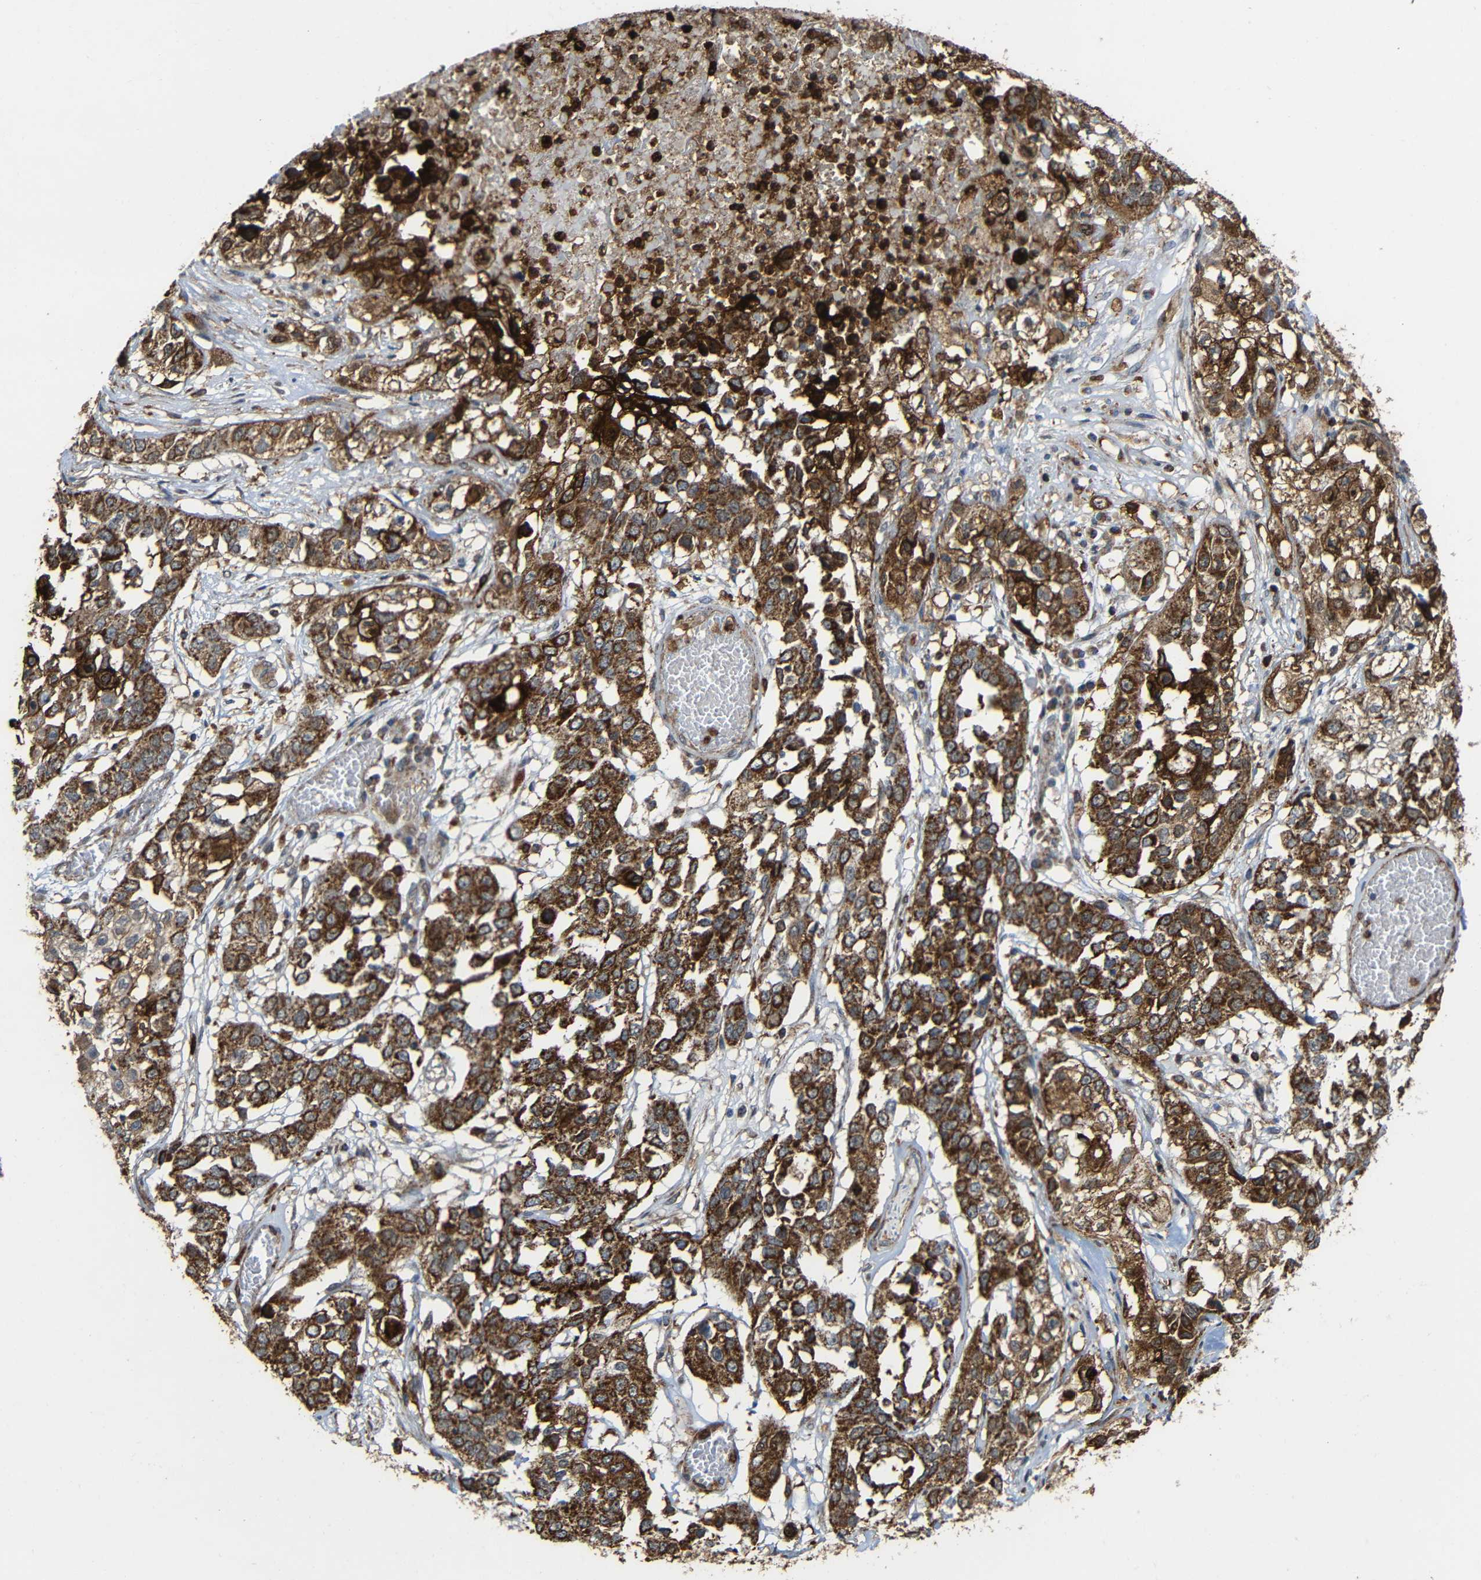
{"staining": {"intensity": "moderate", "quantity": ">75%", "location": "cytoplasmic/membranous"}, "tissue": "lung cancer", "cell_type": "Tumor cells", "image_type": "cancer", "snomed": [{"axis": "morphology", "description": "Squamous cell carcinoma, NOS"}, {"axis": "topography", "description": "Lung"}], "caption": "Moderate cytoplasmic/membranous protein positivity is identified in approximately >75% of tumor cells in lung squamous cell carcinoma.", "gene": "C1GALT1", "patient": {"sex": "male", "age": 71}}